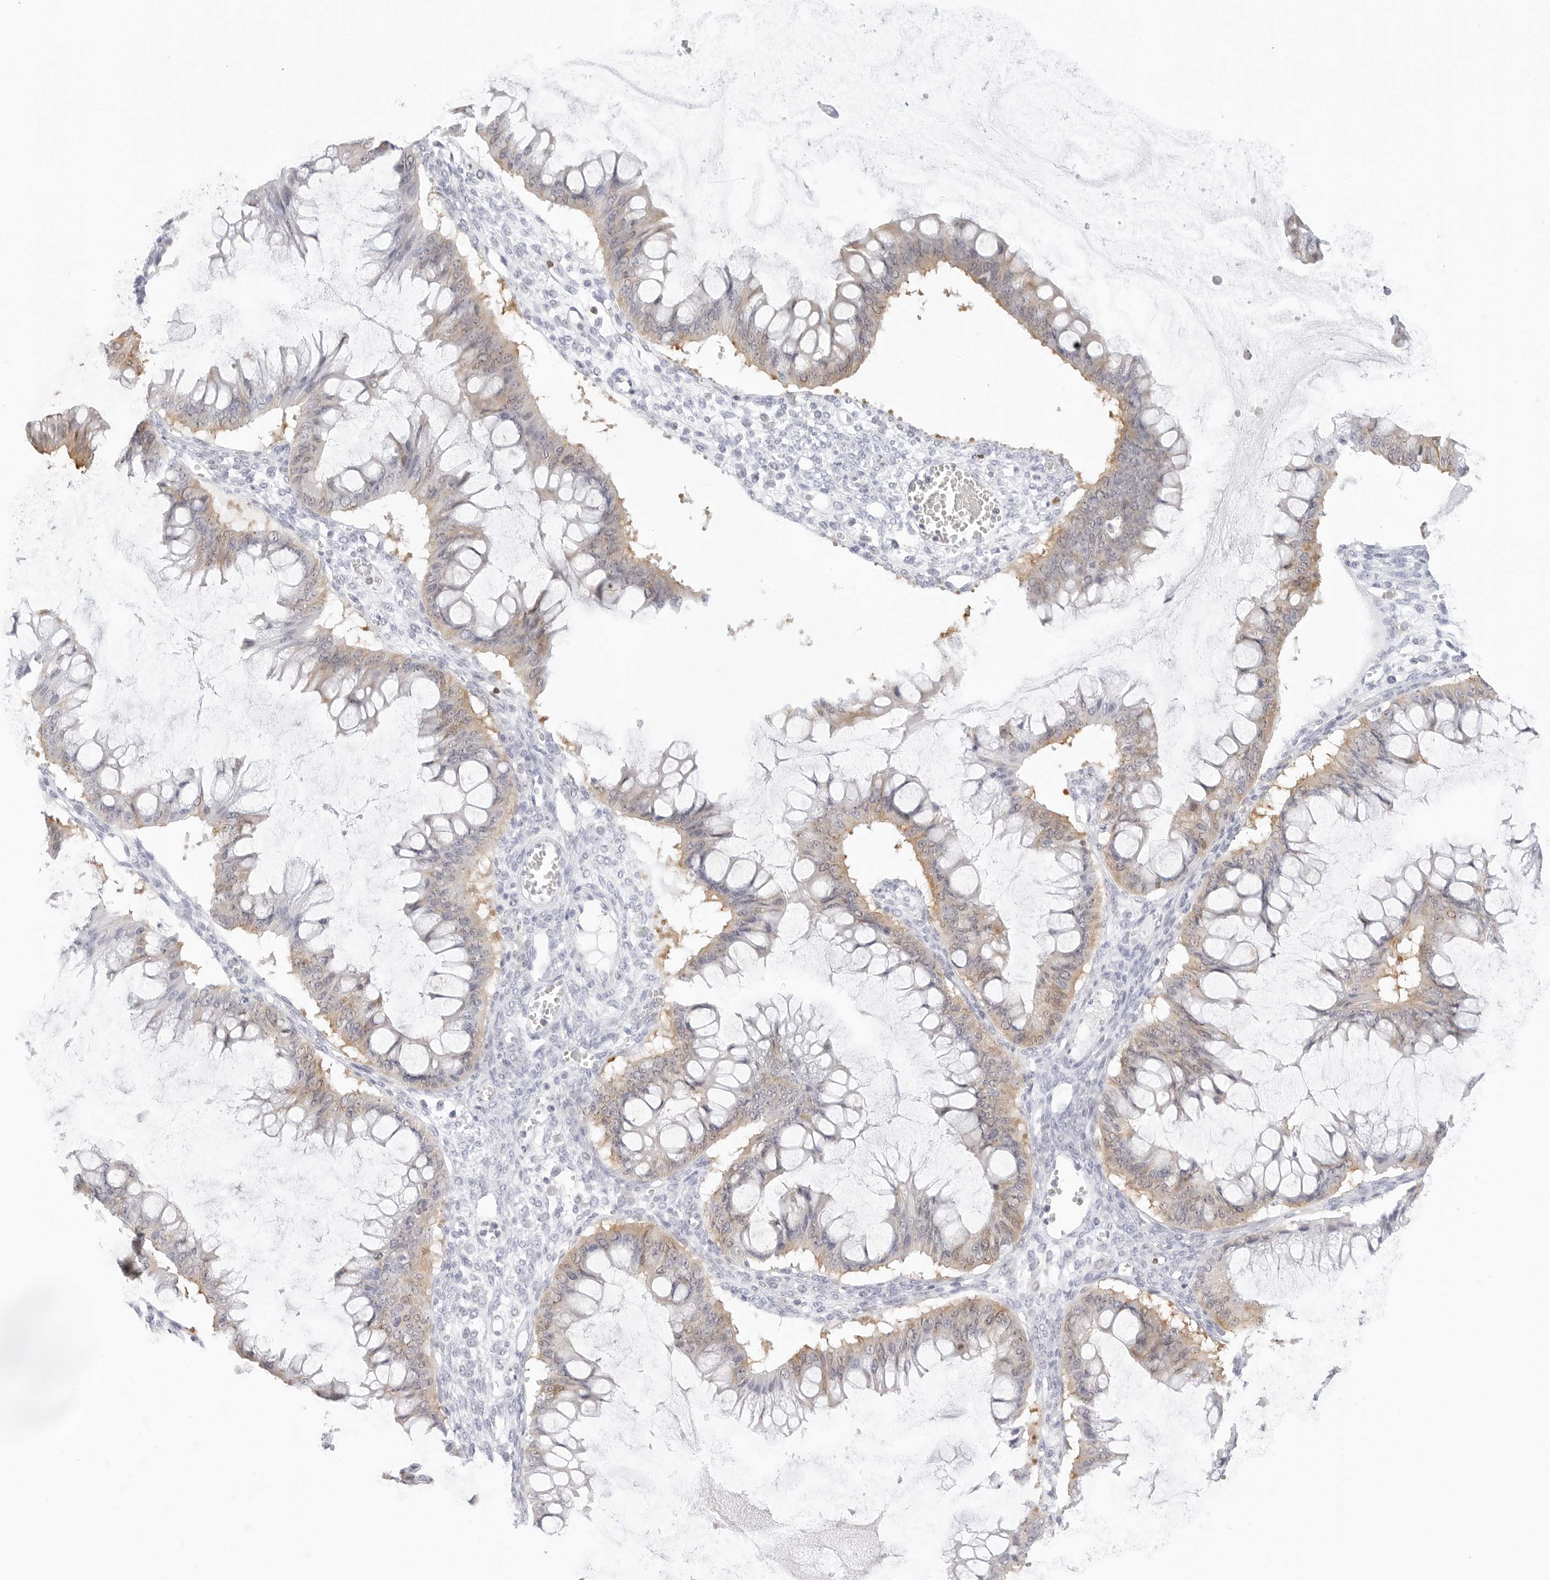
{"staining": {"intensity": "weak", "quantity": ">75%", "location": "cytoplasmic/membranous"}, "tissue": "ovarian cancer", "cell_type": "Tumor cells", "image_type": "cancer", "snomed": [{"axis": "morphology", "description": "Cystadenocarcinoma, mucinous, NOS"}, {"axis": "topography", "description": "Ovary"}], "caption": "Immunohistochemical staining of ovarian mucinous cystadenocarcinoma displays low levels of weak cytoplasmic/membranous staining in approximately >75% of tumor cells. Nuclei are stained in blue.", "gene": "SLC9A3R1", "patient": {"sex": "female", "age": 73}}